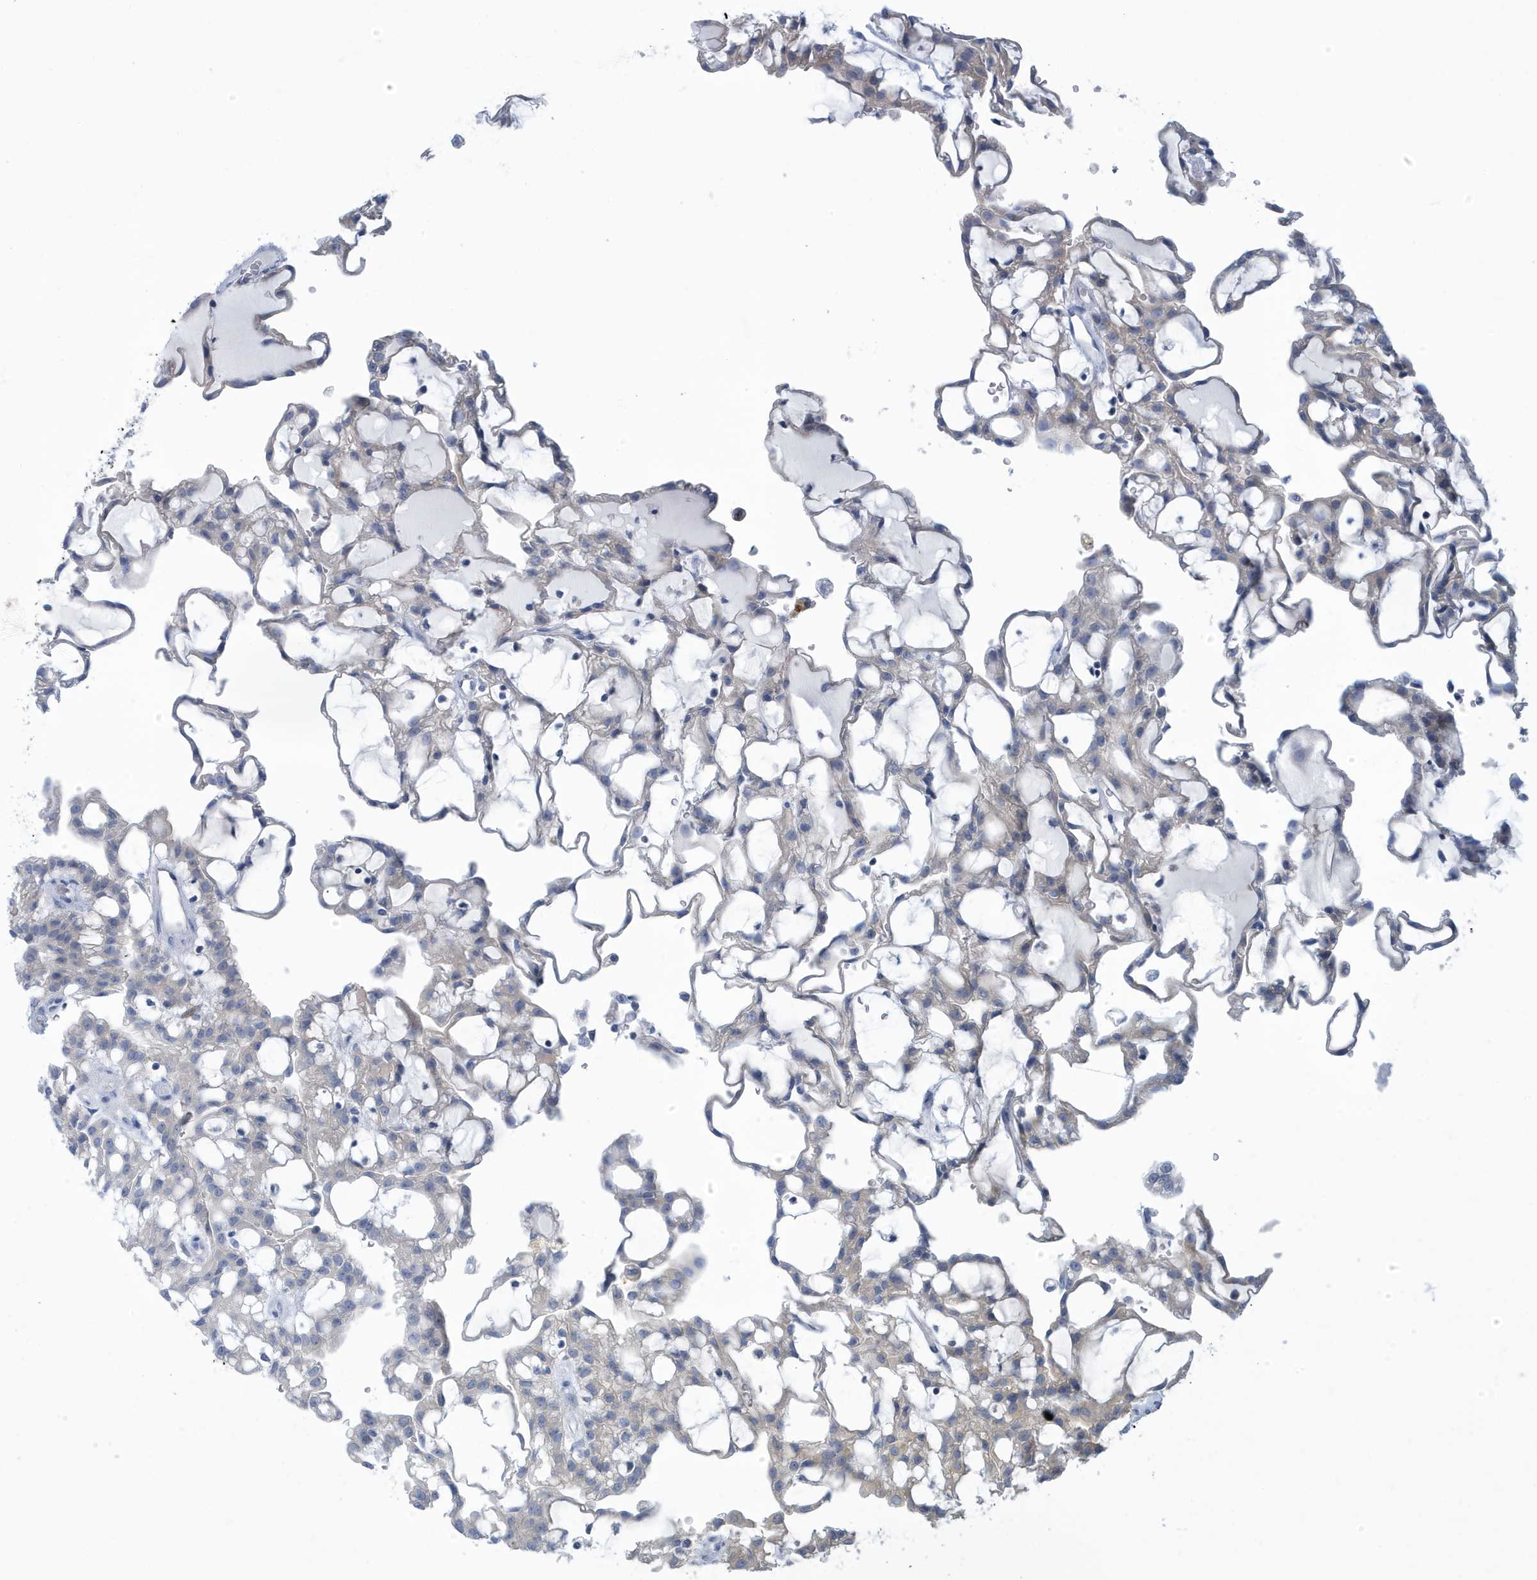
{"staining": {"intensity": "negative", "quantity": "none", "location": "none"}, "tissue": "renal cancer", "cell_type": "Tumor cells", "image_type": "cancer", "snomed": [{"axis": "morphology", "description": "Adenocarcinoma, NOS"}, {"axis": "topography", "description": "Kidney"}], "caption": "High magnification brightfield microscopy of renal cancer stained with DAB (brown) and counterstained with hematoxylin (blue): tumor cells show no significant positivity. The staining is performed using DAB brown chromogen with nuclei counter-stained in using hematoxylin.", "gene": "VTA1", "patient": {"sex": "male", "age": 63}}